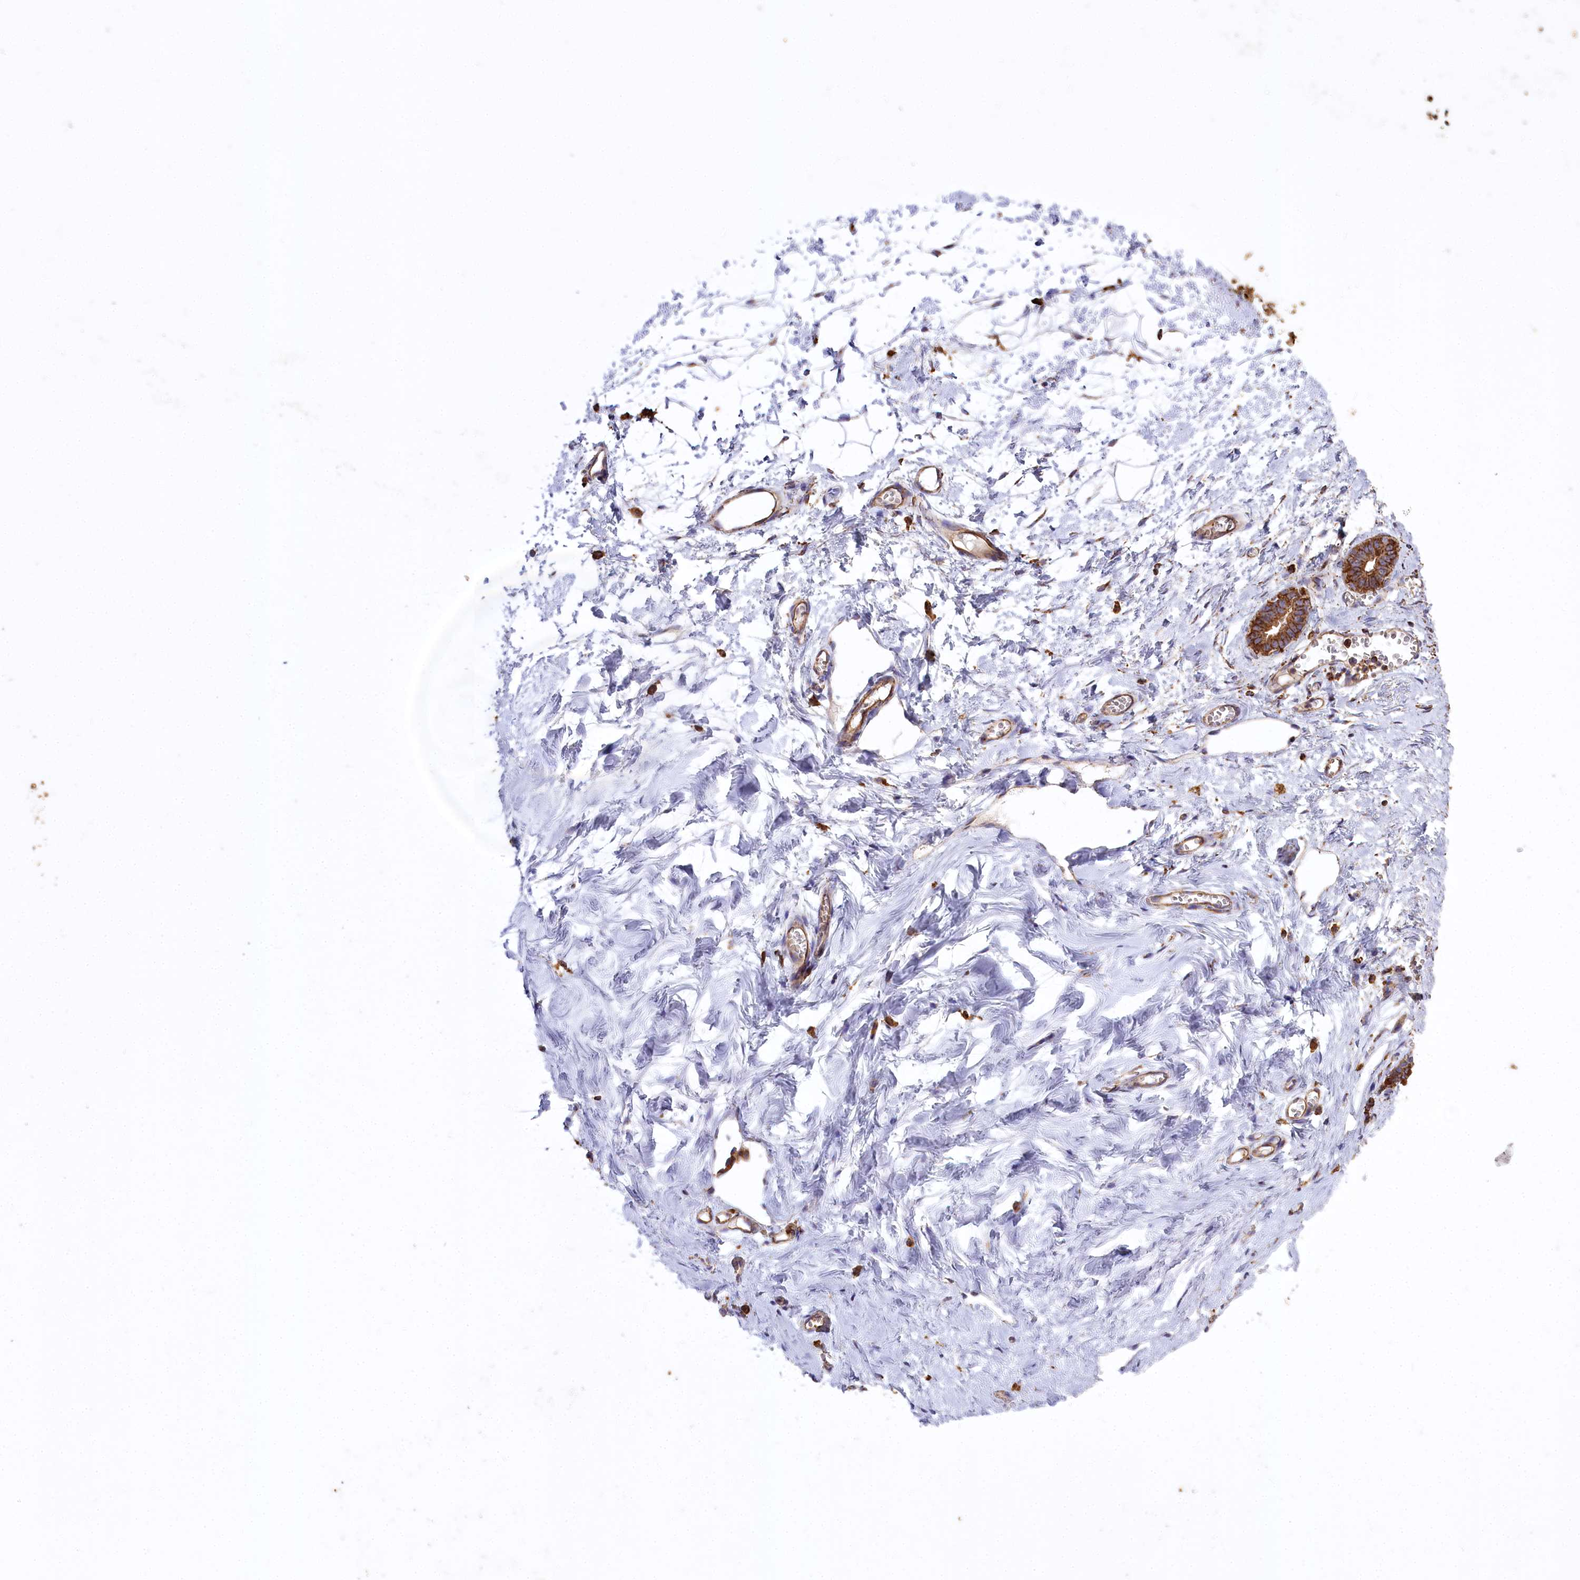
{"staining": {"intensity": "negative", "quantity": "none", "location": "none"}, "tissue": "breast", "cell_type": "Adipocytes", "image_type": "normal", "snomed": [{"axis": "morphology", "description": "Normal tissue, NOS"}, {"axis": "topography", "description": "Breast"}], "caption": "Immunohistochemistry (IHC) of normal breast demonstrates no staining in adipocytes.", "gene": "CARD19", "patient": {"sex": "female", "age": 27}}